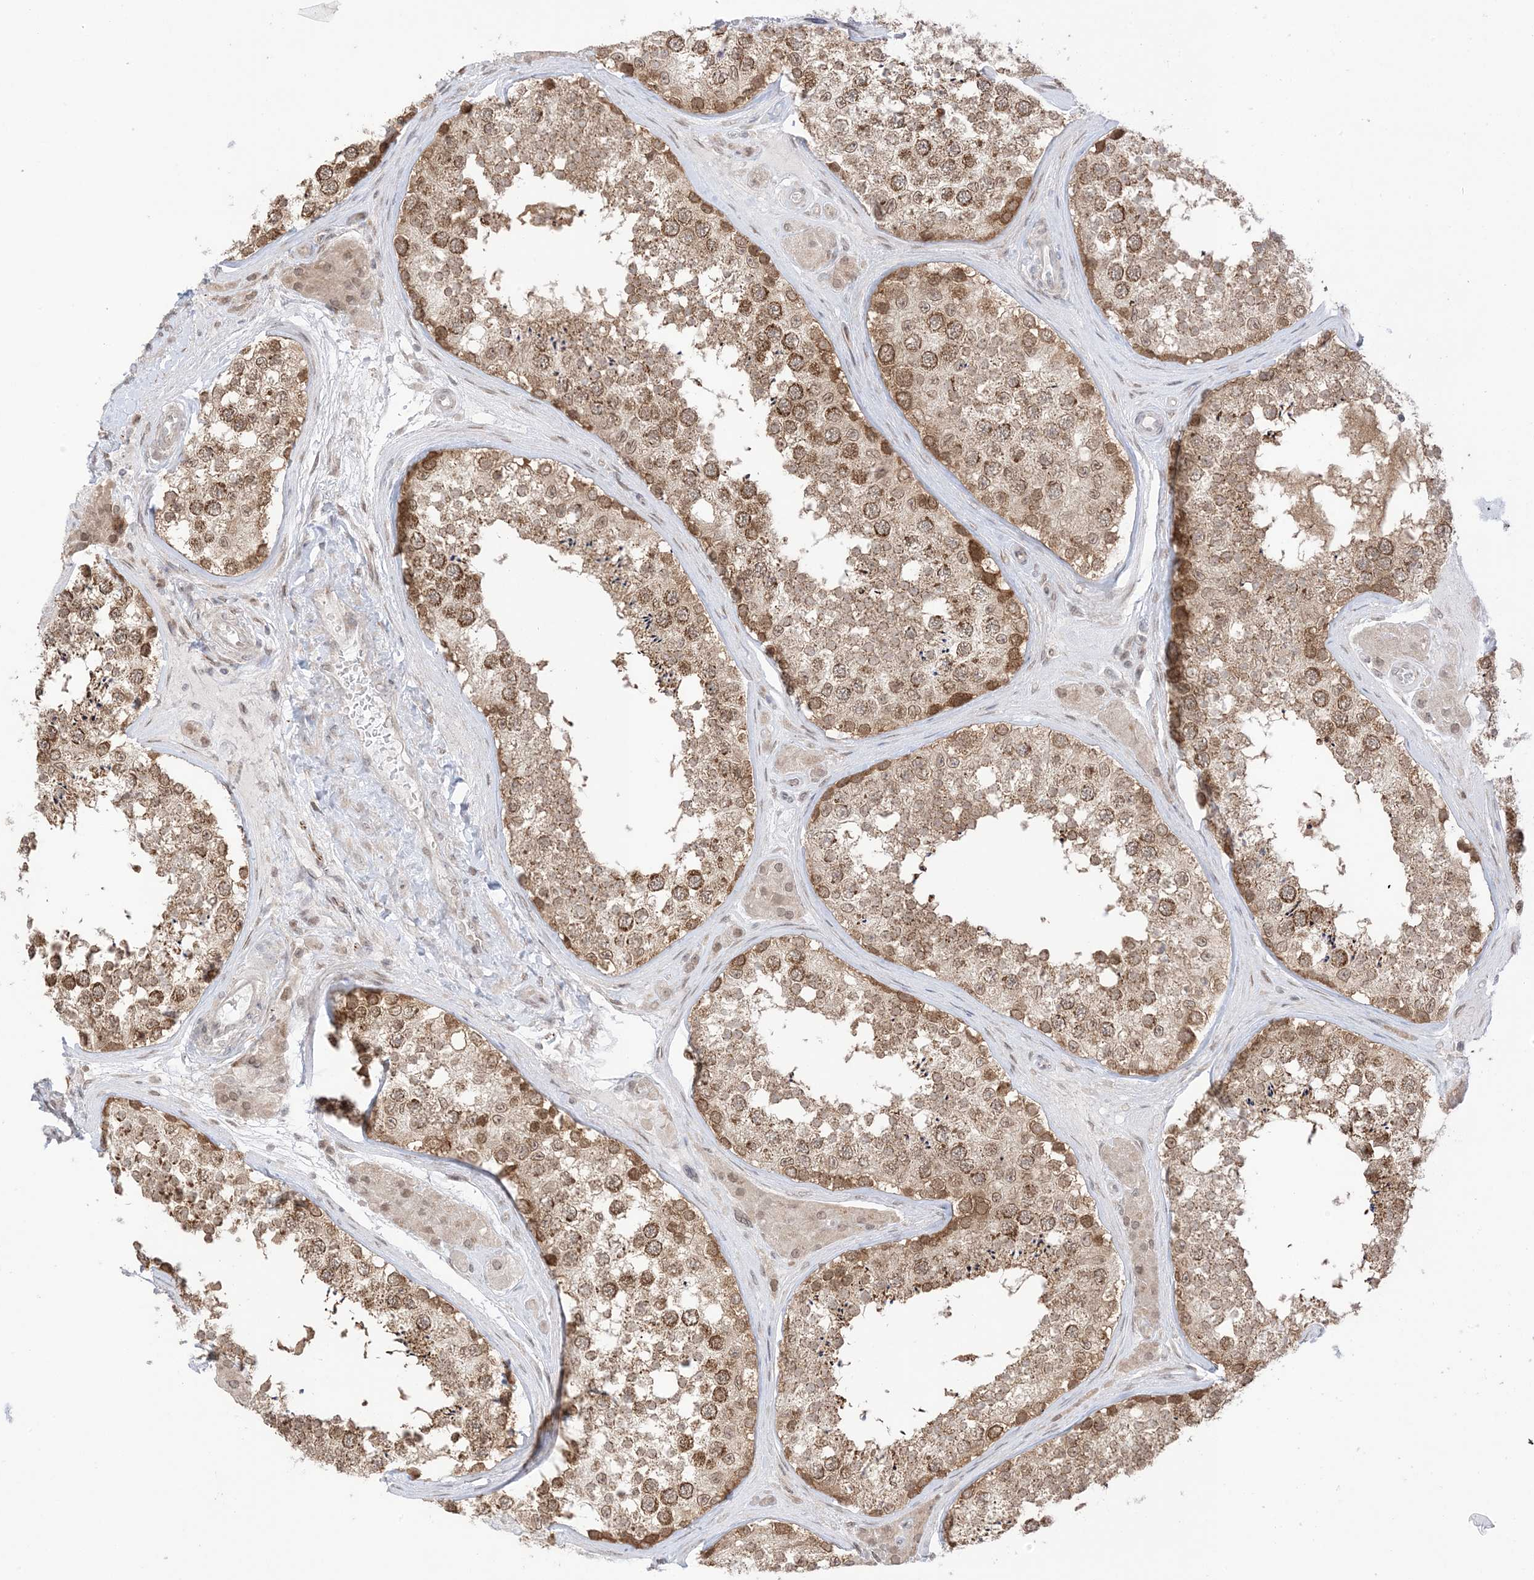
{"staining": {"intensity": "strong", "quantity": ">75%", "location": "cytoplasmic/membranous"}, "tissue": "testis", "cell_type": "Cells in seminiferous ducts", "image_type": "normal", "snomed": [{"axis": "morphology", "description": "Normal tissue, NOS"}, {"axis": "topography", "description": "Testis"}], "caption": "Approximately >75% of cells in seminiferous ducts in benign testis display strong cytoplasmic/membranous protein staining as visualized by brown immunohistochemical staining.", "gene": "UBE2E2", "patient": {"sex": "male", "age": 46}}